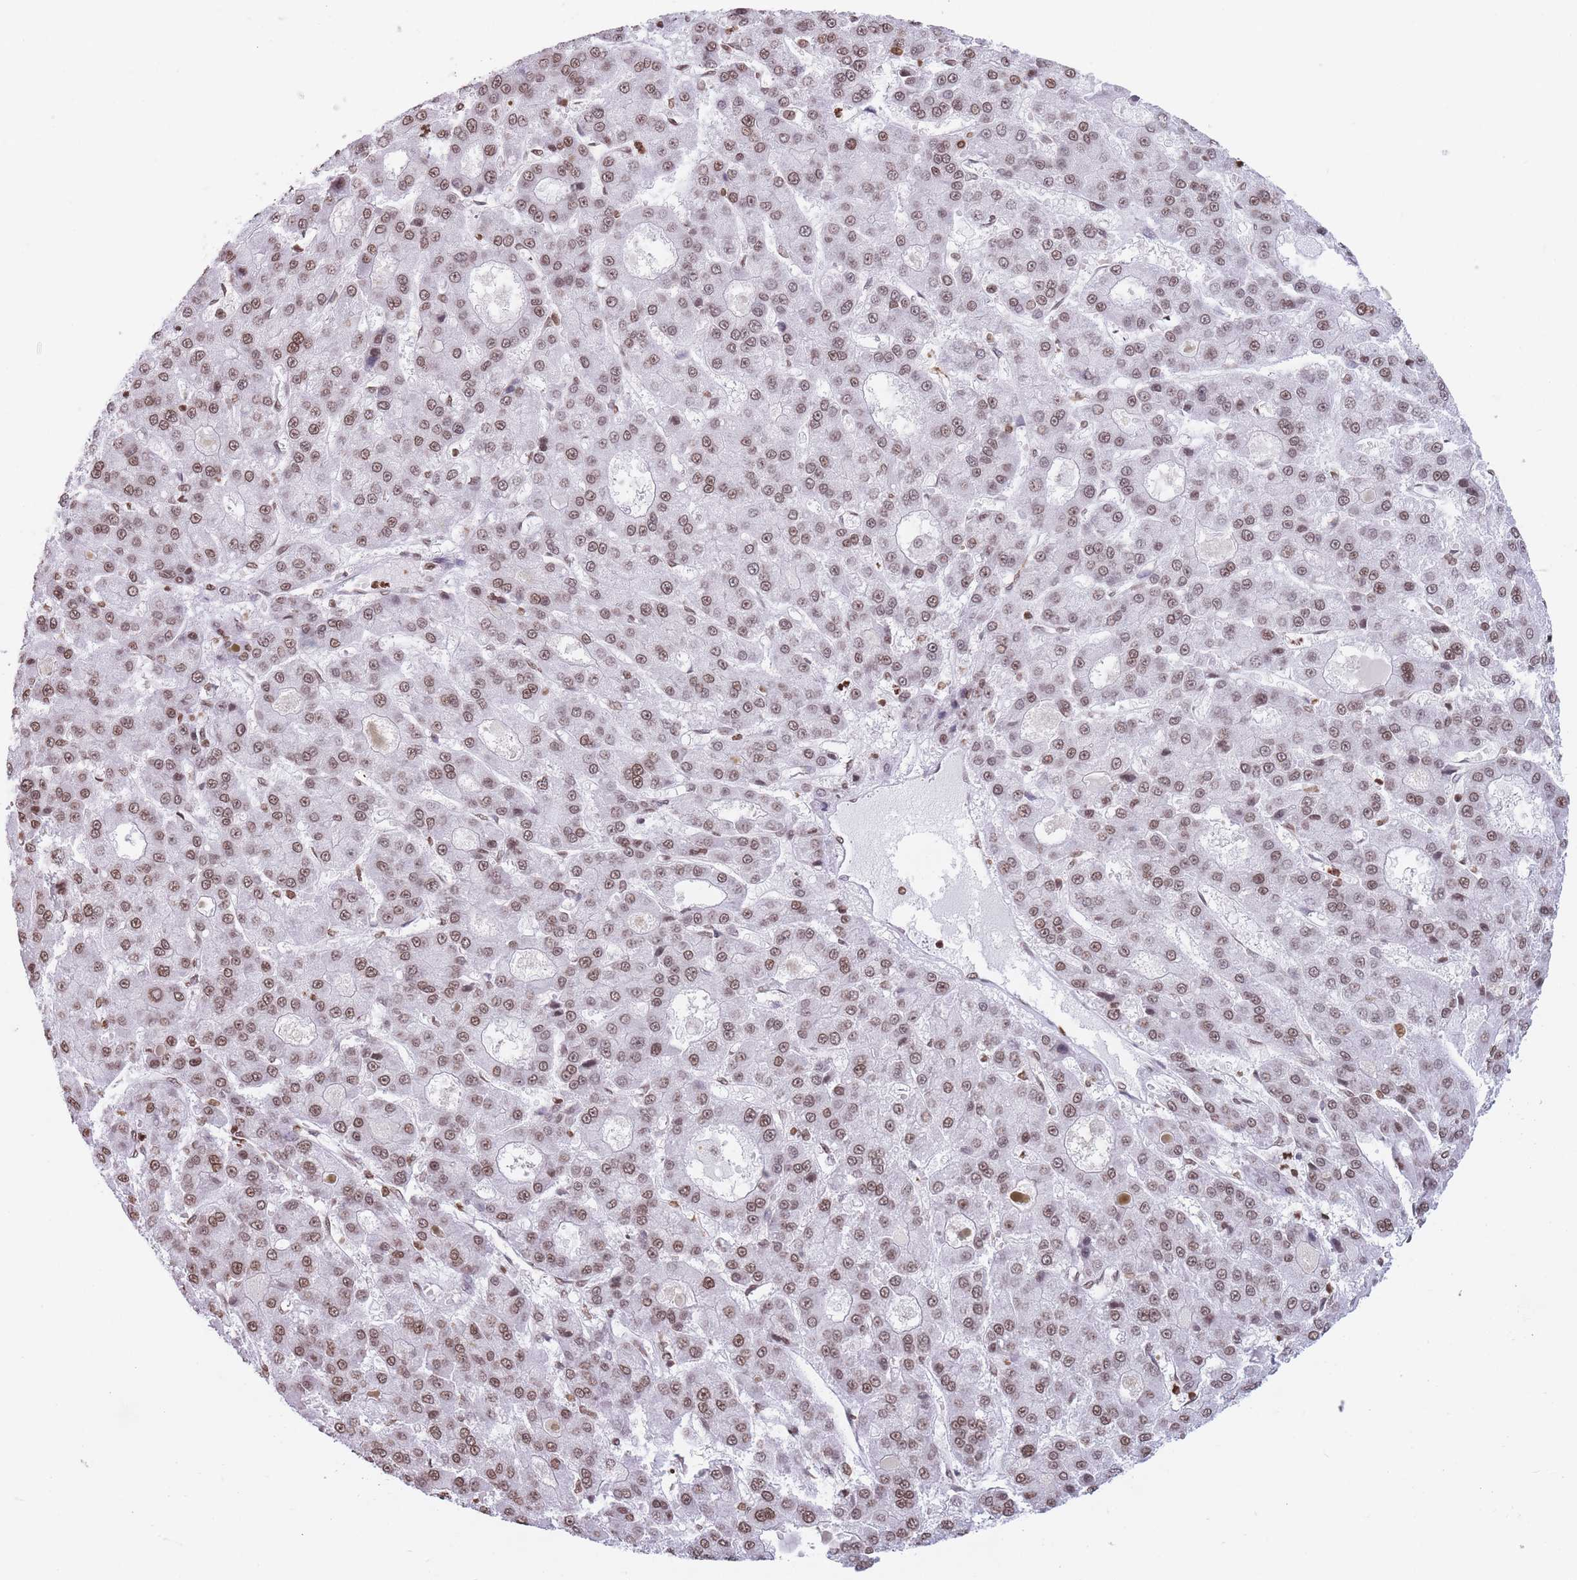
{"staining": {"intensity": "moderate", "quantity": ">75%", "location": "nuclear"}, "tissue": "liver cancer", "cell_type": "Tumor cells", "image_type": "cancer", "snomed": [{"axis": "morphology", "description": "Carcinoma, Hepatocellular, NOS"}, {"axis": "topography", "description": "Liver"}], "caption": "There is medium levels of moderate nuclear positivity in tumor cells of liver cancer, as demonstrated by immunohistochemical staining (brown color).", "gene": "RYK", "patient": {"sex": "male", "age": 70}}